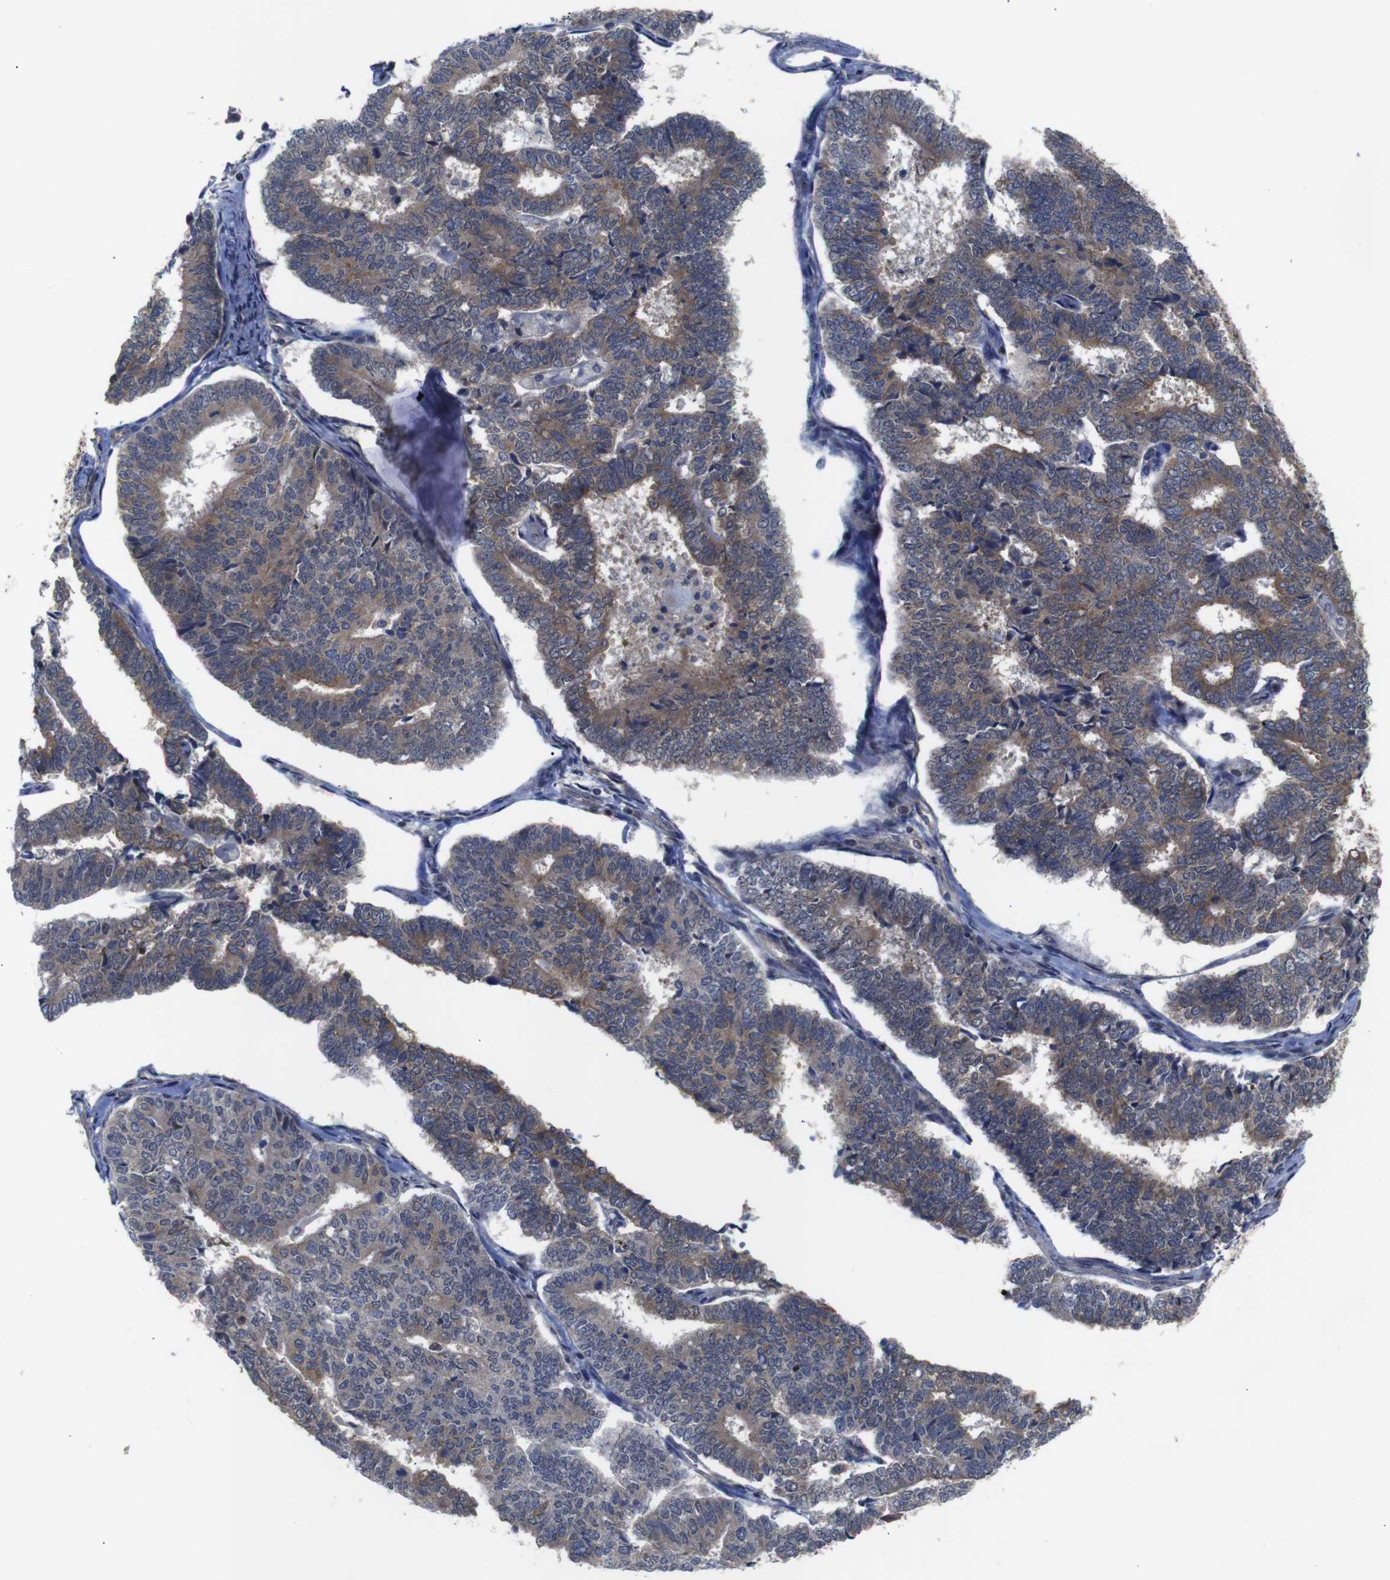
{"staining": {"intensity": "moderate", "quantity": ">75%", "location": "cytoplasmic/membranous"}, "tissue": "endometrial cancer", "cell_type": "Tumor cells", "image_type": "cancer", "snomed": [{"axis": "morphology", "description": "Adenocarcinoma, NOS"}, {"axis": "topography", "description": "Endometrium"}], "caption": "Immunohistochemical staining of human endometrial adenocarcinoma exhibits medium levels of moderate cytoplasmic/membranous staining in approximately >75% of tumor cells.", "gene": "BRWD3", "patient": {"sex": "female", "age": 70}}